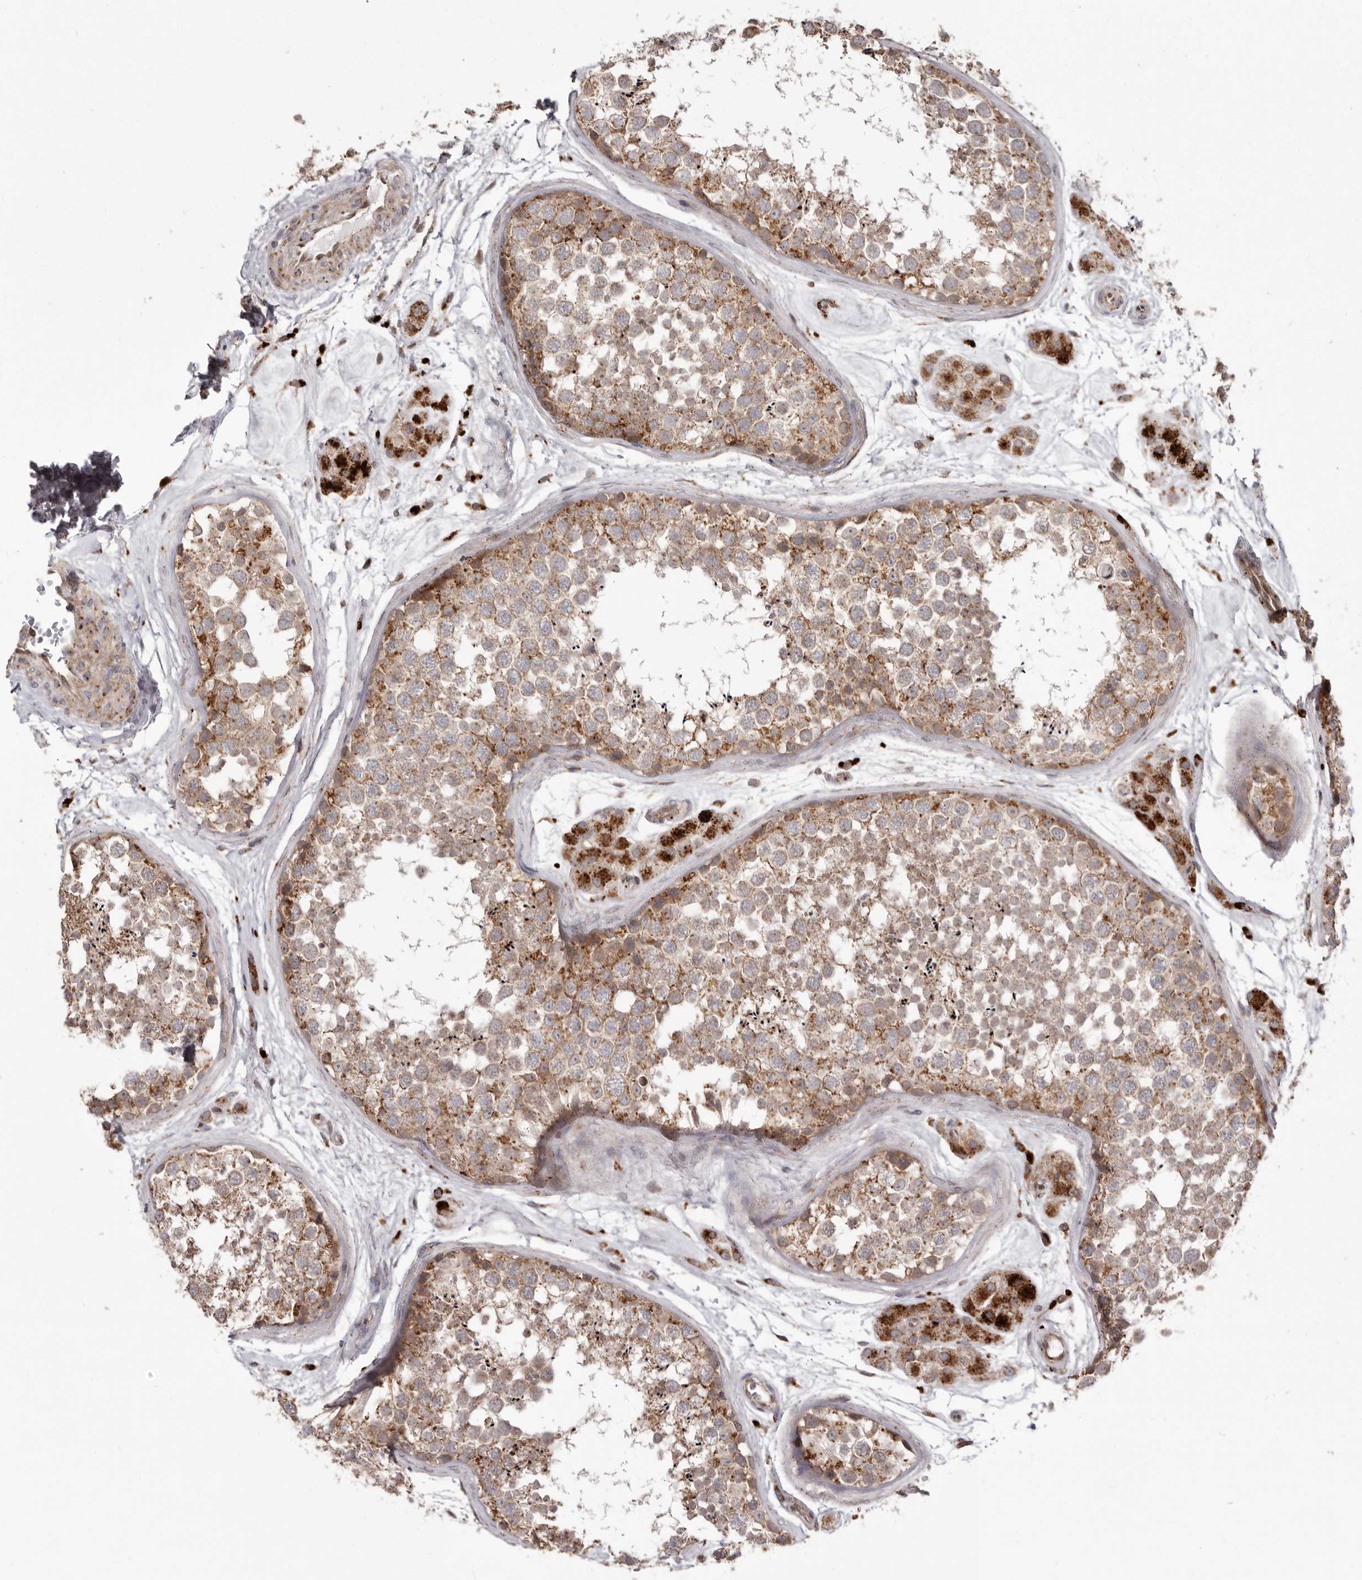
{"staining": {"intensity": "moderate", "quantity": ">75%", "location": "cytoplasmic/membranous"}, "tissue": "testis", "cell_type": "Cells in seminiferous ducts", "image_type": "normal", "snomed": [{"axis": "morphology", "description": "Normal tissue, NOS"}, {"axis": "topography", "description": "Testis"}], "caption": "Testis stained with DAB immunohistochemistry (IHC) demonstrates medium levels of moderate cytoplasmic/membranous positivity in about >75% of cells in seminiferous ducts. The staining was performed using DAB (3,3'-diaminobenzidine), with brown indicating positive protein expression. Nuclei are stained blue with hematoxylin.", "gene": "NUP43", "patient": {"sex": "male", "age": 56}}